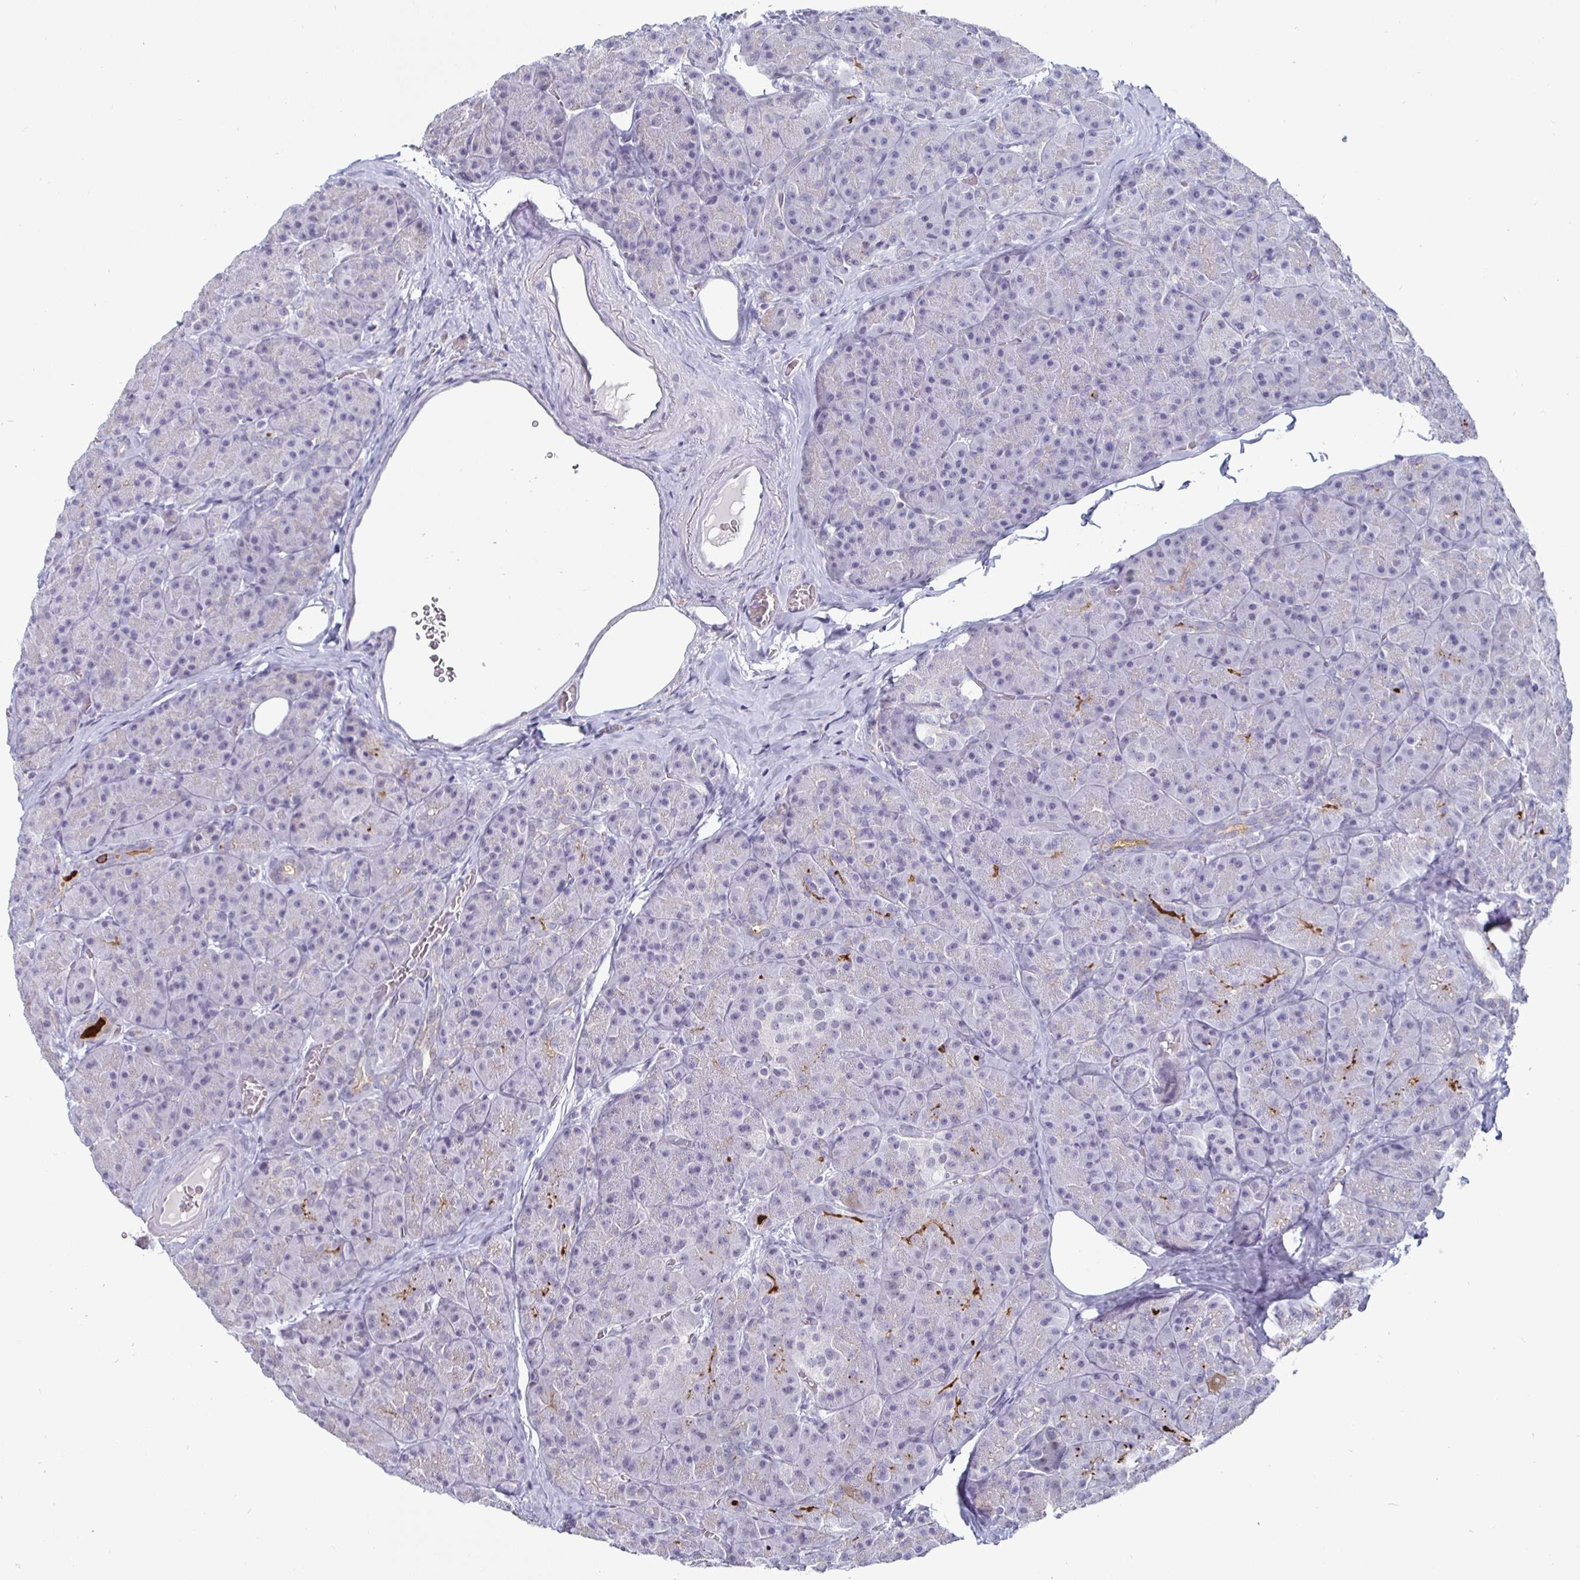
{"staining": {"intensity": "weak", "quantity": "<25%", "location": "cytoplasmic/membranous"}, "tissue": "pancreas", "cell_type": "Exocrine glandular cells", "image_type": "normal", "snomed": [{"axis": "morphology", "description": "Normal tissue, NOS"}, {"axis": "topography", "description": "Pancreas"}], "caption": "Immunohistochemical staining of normal pancreas exhibits no significant positivity in exocrine glandular cells.", "gene": "OOSP2", "patient": {"sex": "male", "age": 57}}